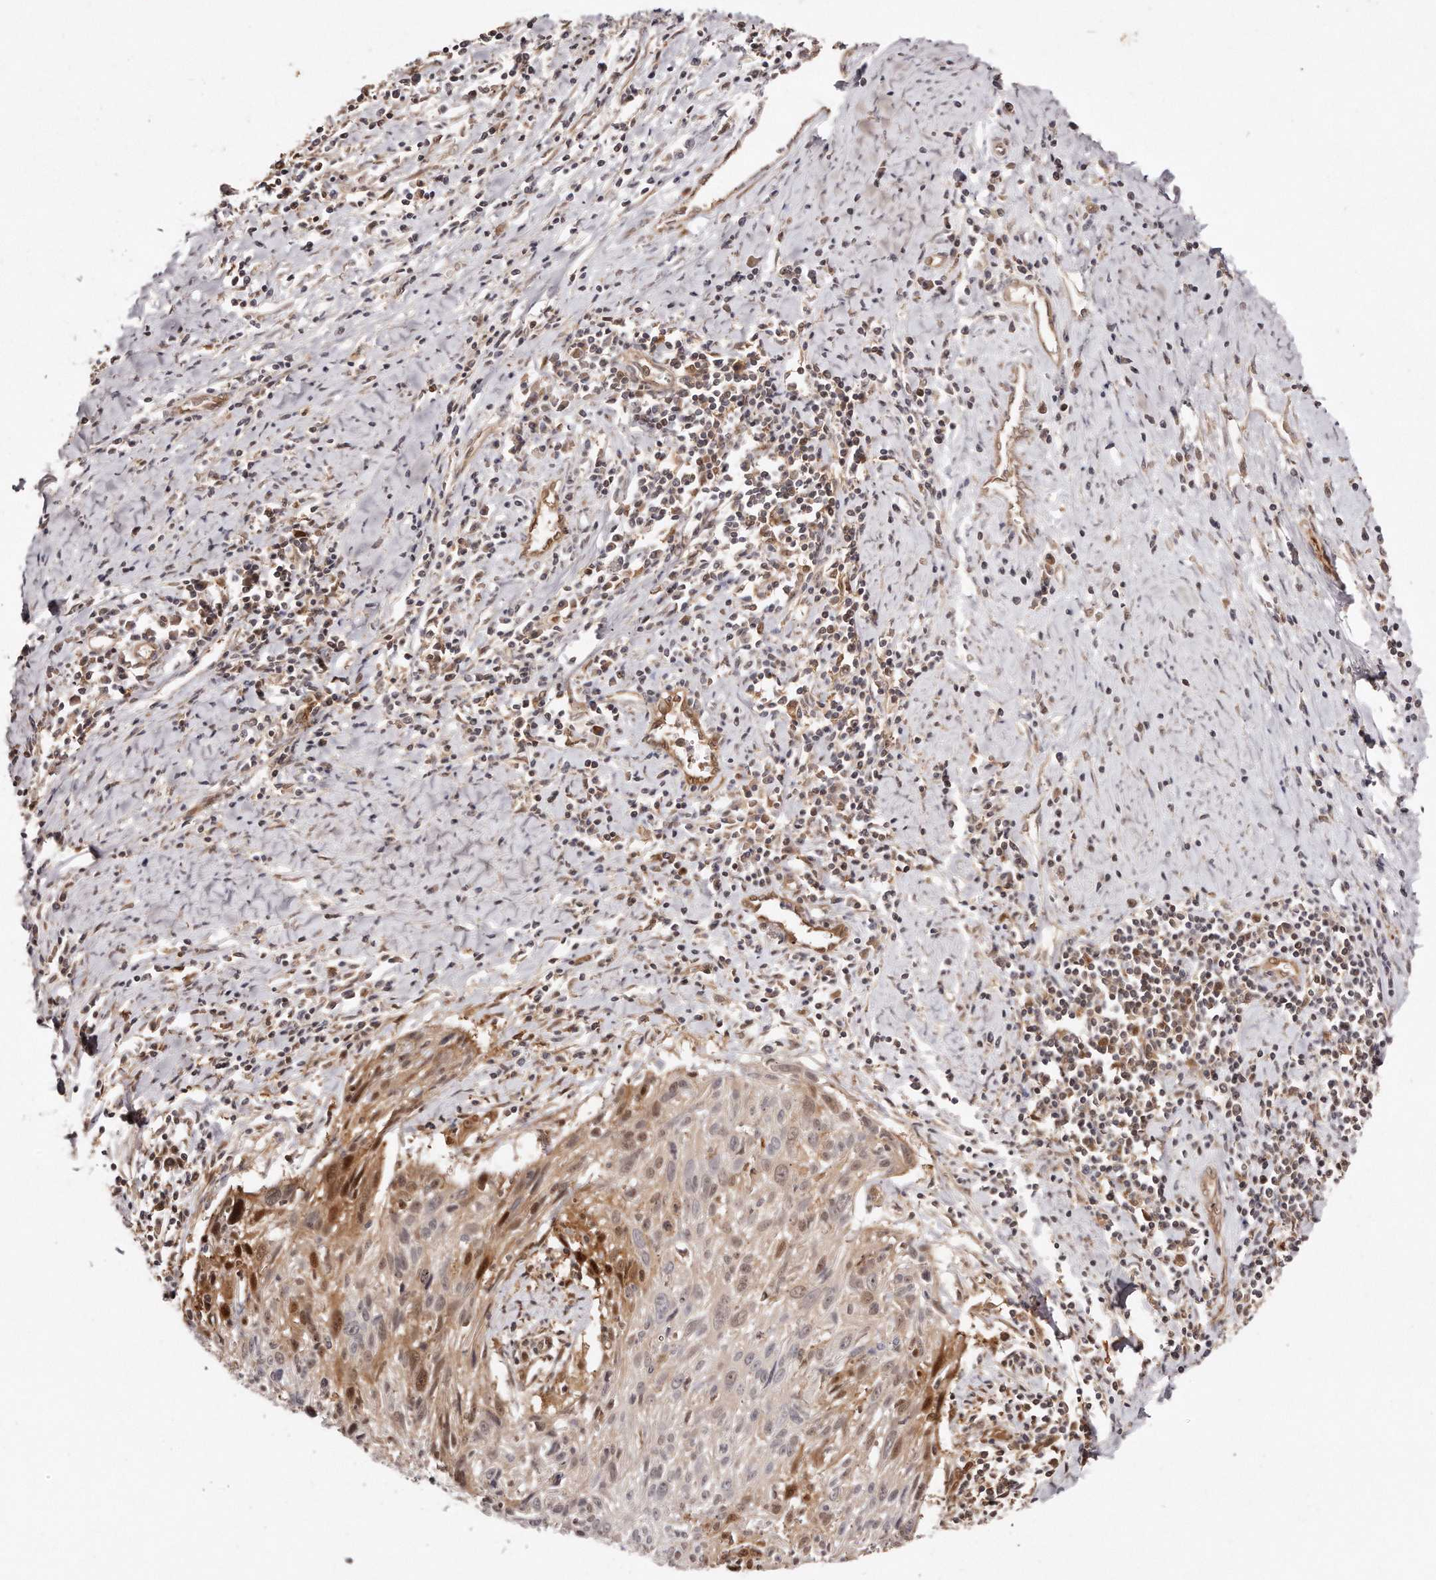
{"staining": {"intensity": "strong", "quantity": "<25%", "location": "cytoplasmic/membranous,nuclear"}, "tissue": "cervical cancer", "cell_type": "Tumor cells", "image_type": "cancer", "snomed": [{"axis": "morphology", "description": "Squamous cell carcinoma, NOS"}, {"axis": "topography", "description": "Cervix"}], "caption": "The immunohistochemical stain shows strong cytoplasmic/membranous and nuclear staining in tumor cells of squamous cell carcinoma (cervical) tissue.", "gene": "GBP4", "patient": {"sex": "female", "age": 51}}